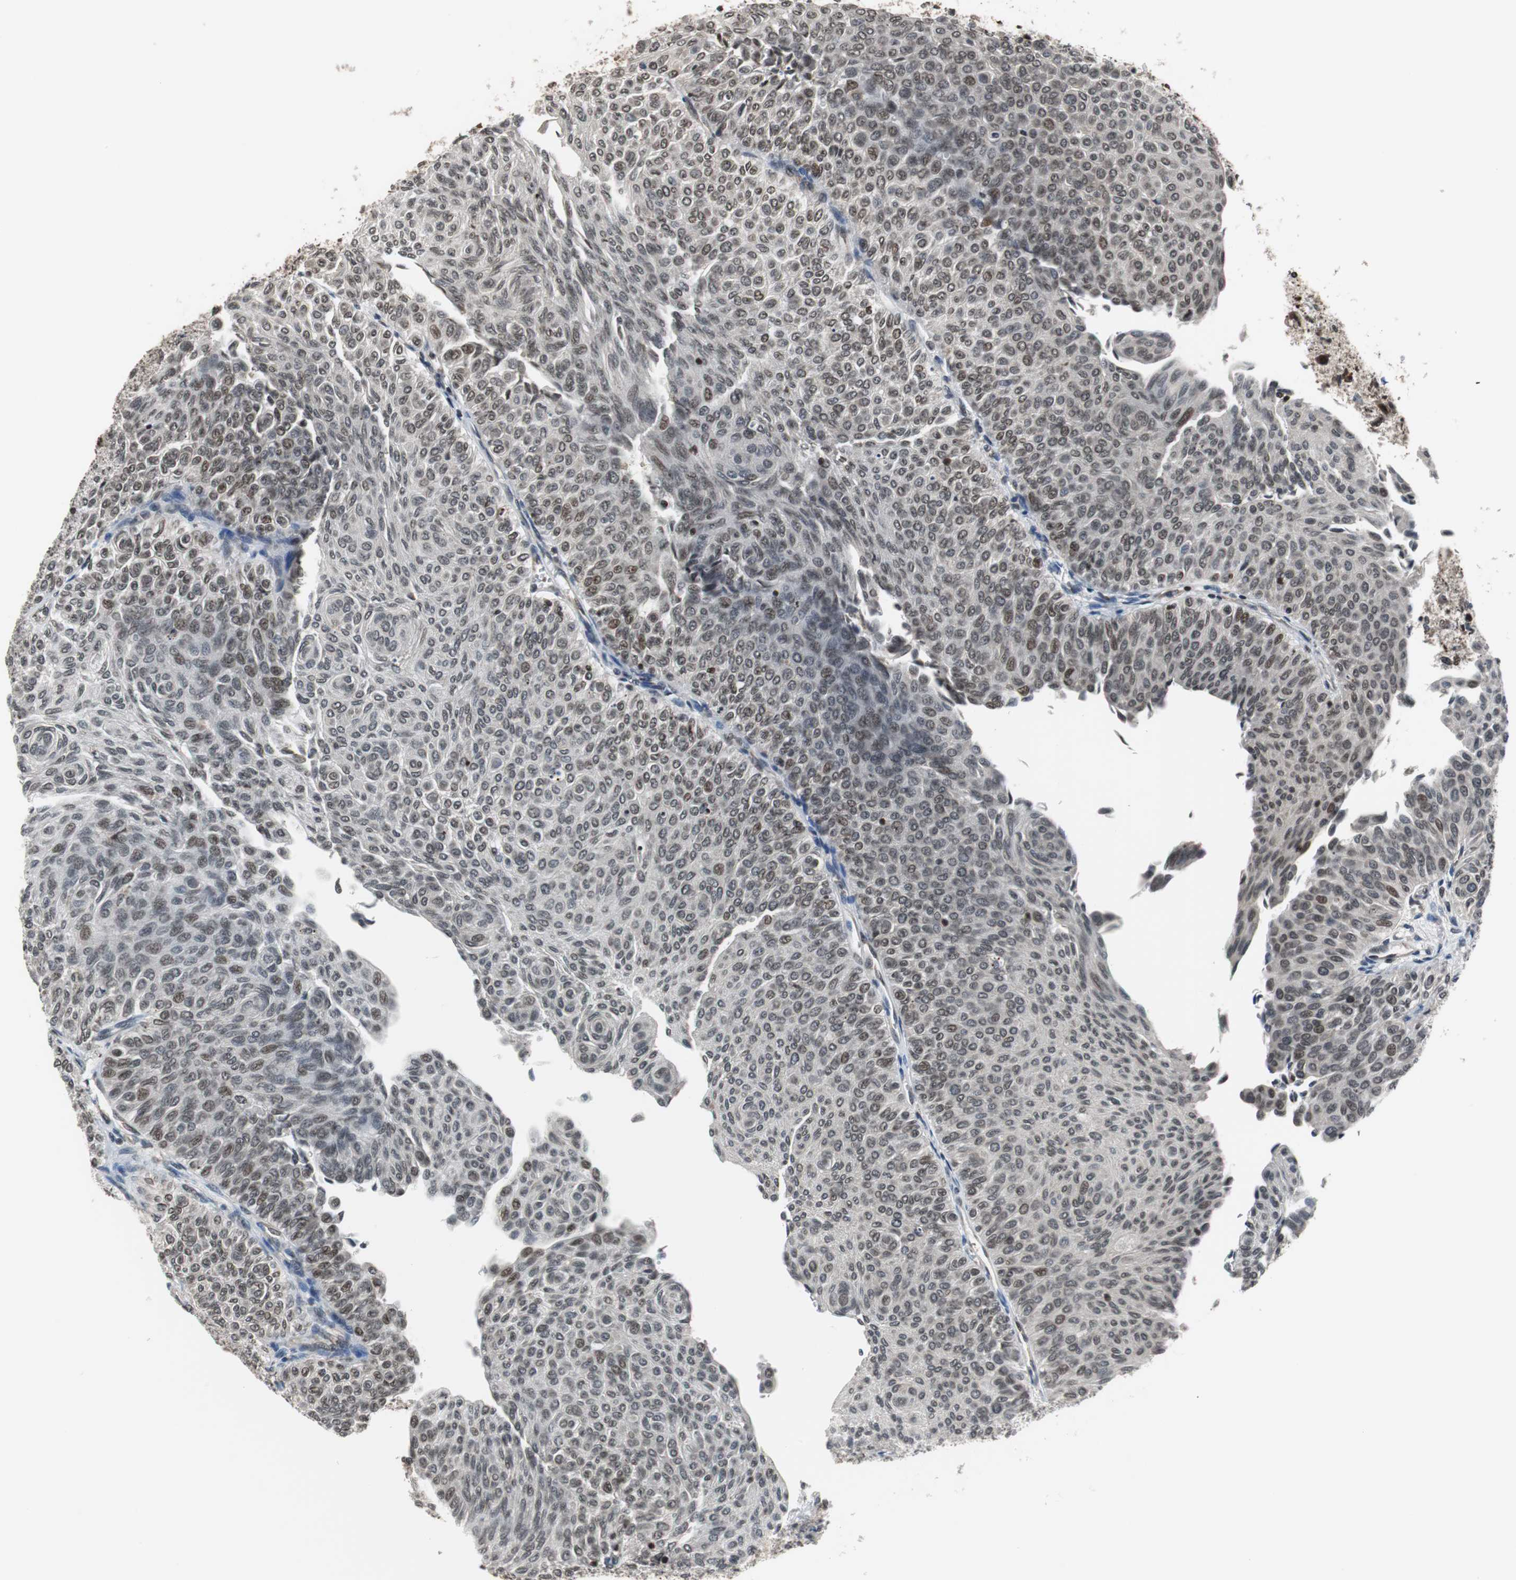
{"staining": {"intensity": "moderate", "quantity": ">75%", "location": "nuclear"}, "tissue": "urothelial cancer", "cell_type": "Tumor cells", "image_type": "cancer", "snomed": [{"axis": "morphology", "description": "Urothelial carcinoma, Low grade"}, {"axis": "topography", "description": "Urinary bladder"}], "caption": "This micrograph shows immunohistochemistry (IHC) staining of human low-grade urothelial carcinoma, with medium moderate nuclear positivity in approximately >75% of tumor cells.", "gene": "REST", "patient": {"sex": "male", "age": 78}}